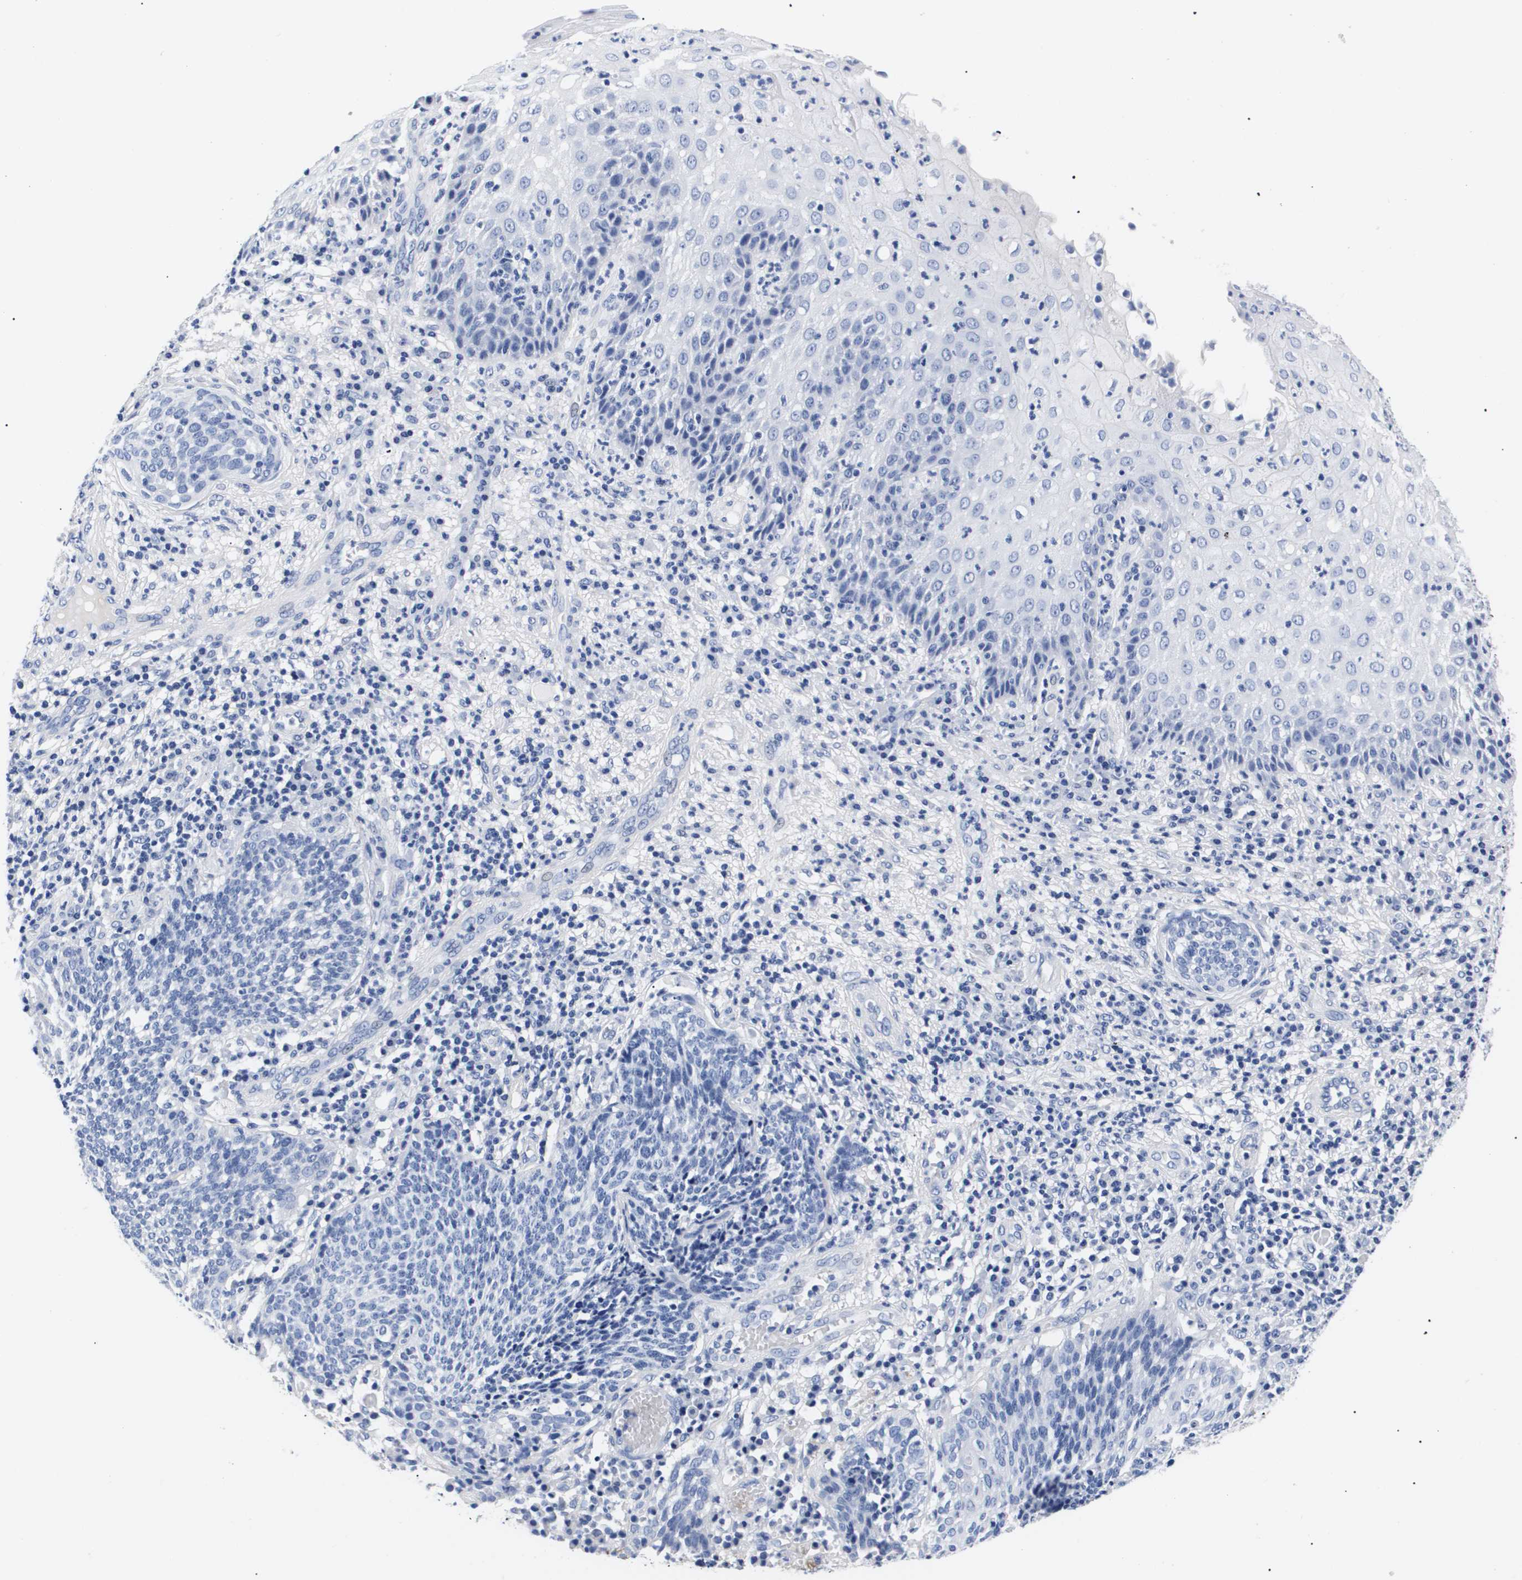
{"staining": {"intensity": "negative", "quantity": "none", "location": "none"}, "tissue": "cervical cancer", "cell_type": "Tumor cells", "image_type": "cancer", "snomed": [{"axis": "morphology", "description": "Squamous cell carcinoma, NOS"}, {"axis": "topography", "description": "Cervix"}], "caption": "Immunohistochemical staining of human cervical squamous cell carcinoma displays no significant staining in tumor cells.", "gene": "ATP6V0A4", "patient": {"sex": "female", "age": 34}}